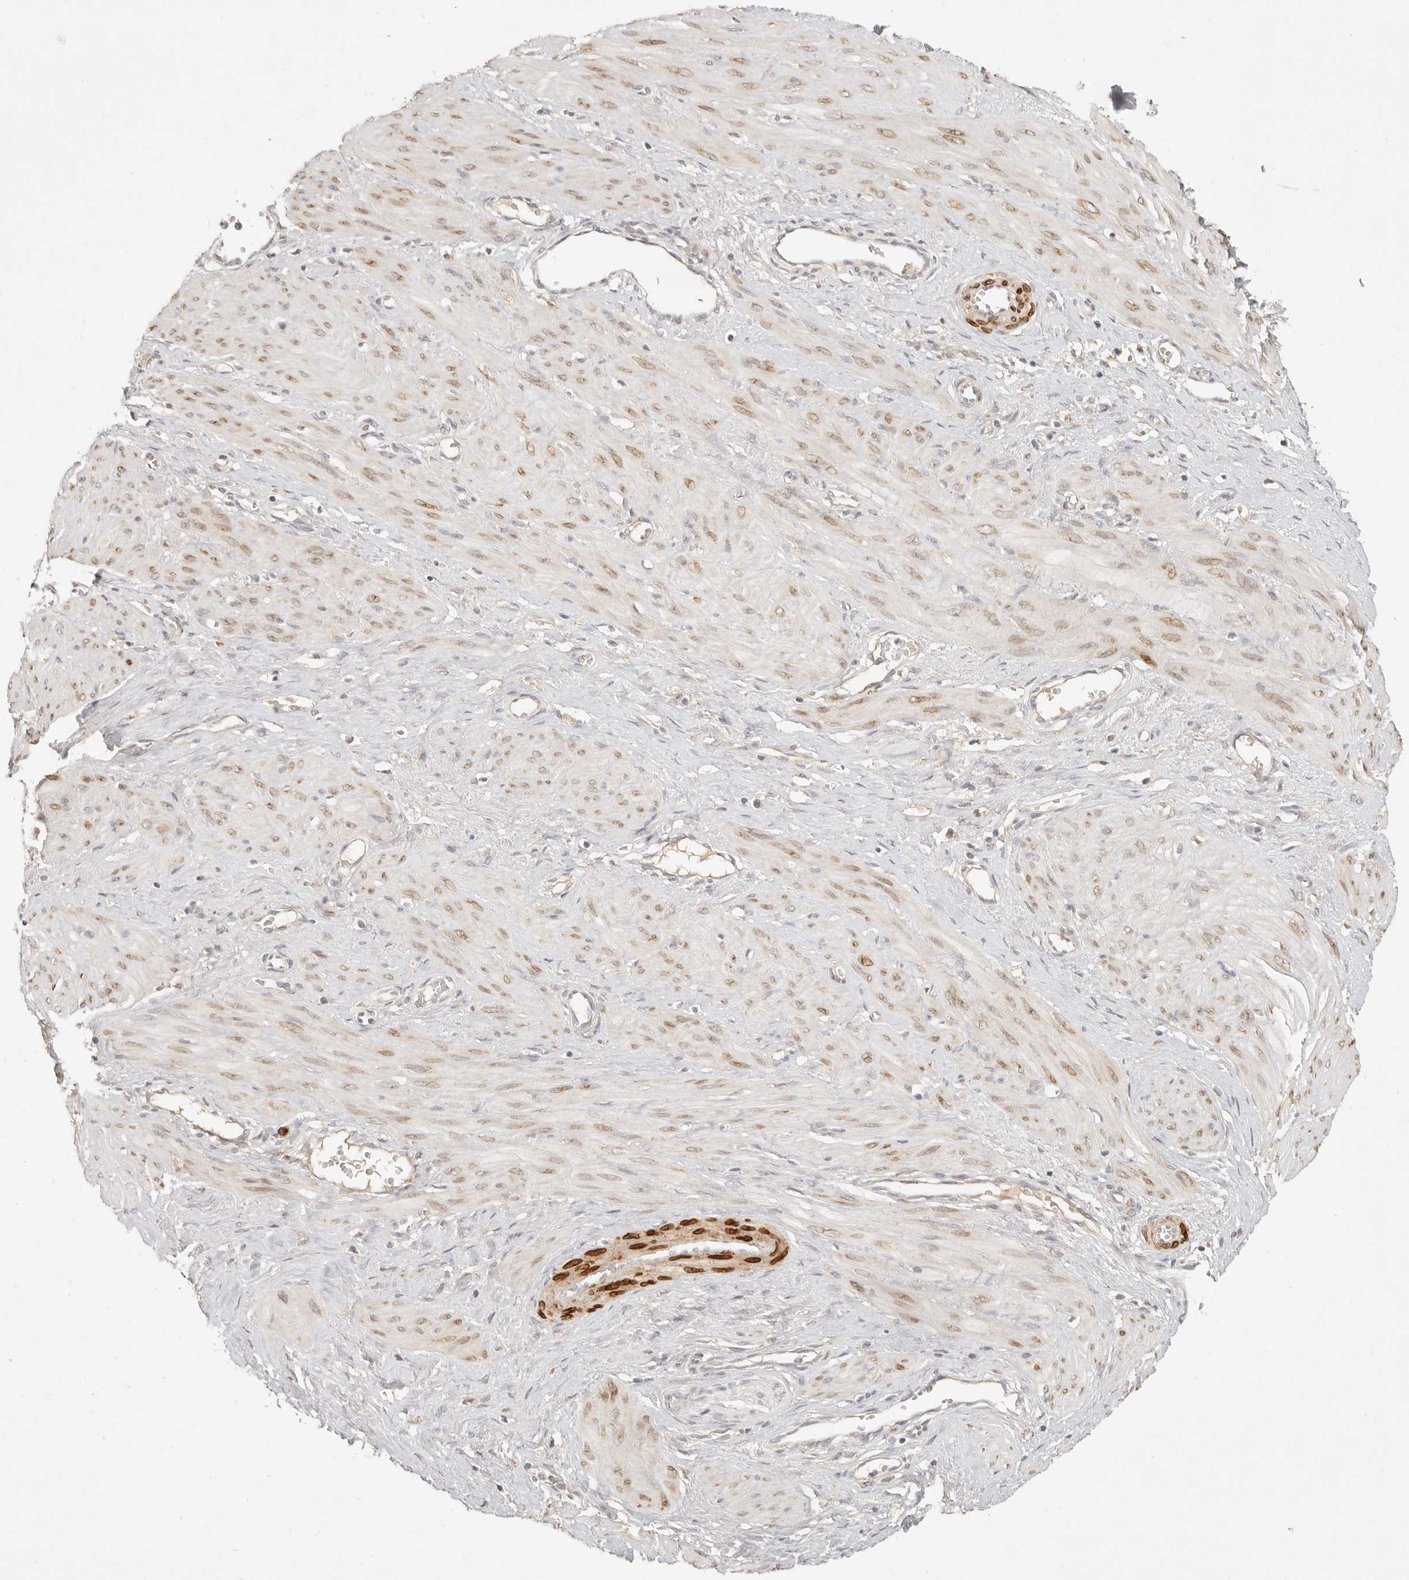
{"staining": {"intensity": "strong", "quantity": "25%-75%", "location": "cytoplasmic/membranous"}, "tissue": "smooth muscle", "cell_type": "Smooth muscle cells", "image_type": "normal", "snomed": [{"axis": "morphology", "description": "Normal tissue, NOS"}, {"axis": "topography", "description": "Endometrium"}], "caption": "Smooth muscle cells reveal high levels of strong cytoplasmic/membranous expression in about 25%-75% of cells in unremarkable human smooth muscle.", "gene": "PABPC4", "patient": {"sex": "female", "age": 33}}